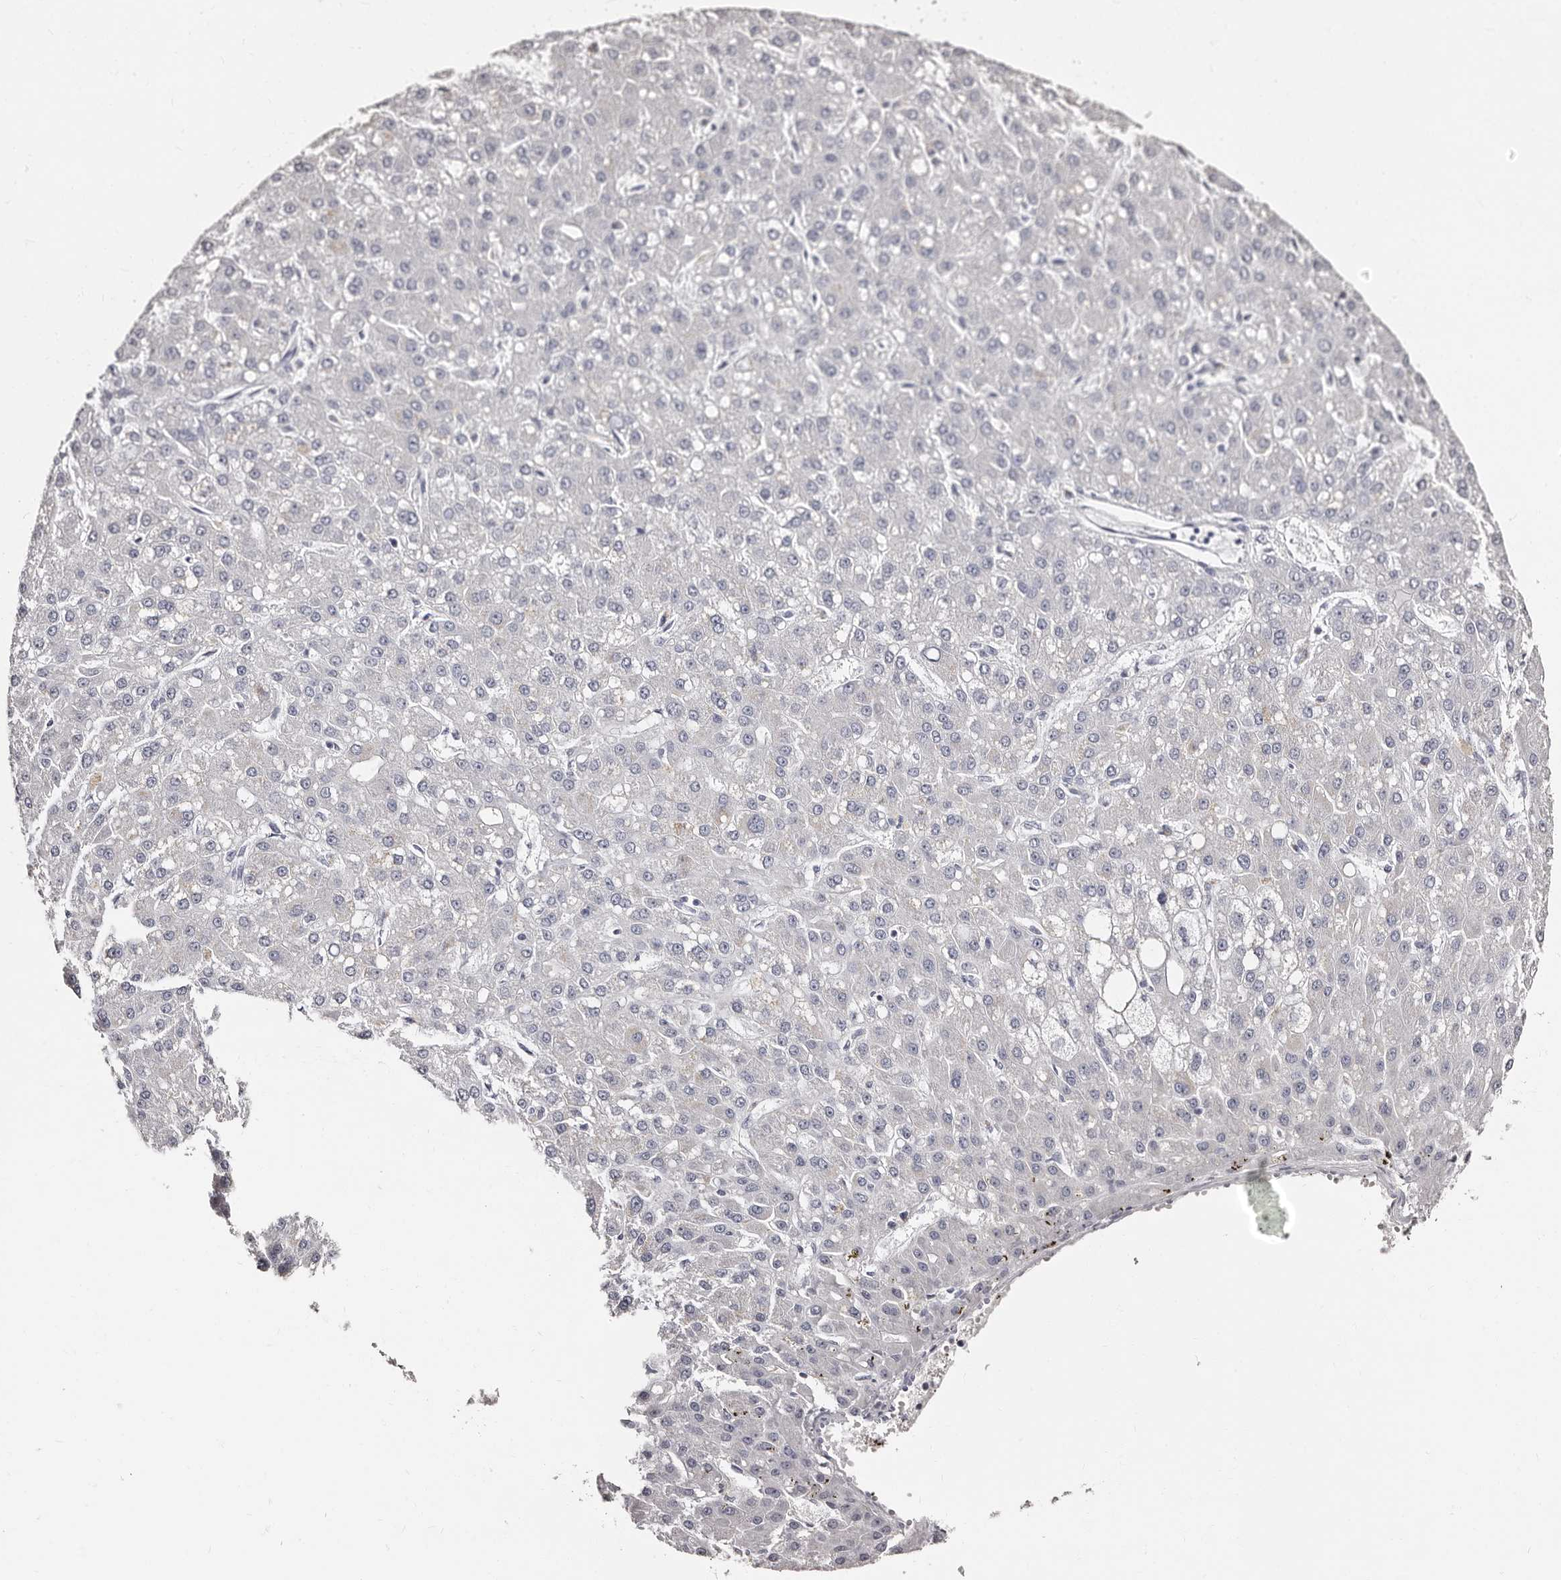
{"staining": {"intensity": "negative", "quantity": "none", "location": "none"}, "tissue": "liver cancer", "cell_type": "Tumor cells", "image_type": "cancer", "snomed": [{"axis": "morphology", "description": "Carcinoma, Hepatocellular, NOS"}, {"axis": "topography", "description": "Liver"}], "caption": "Protein analysis of hepatocellular carcinoma (liver) demonstrates no significant expression in tumor cells.", "gene": "TBC1D22B", "patient": {"sex": "male", "age": 67}}